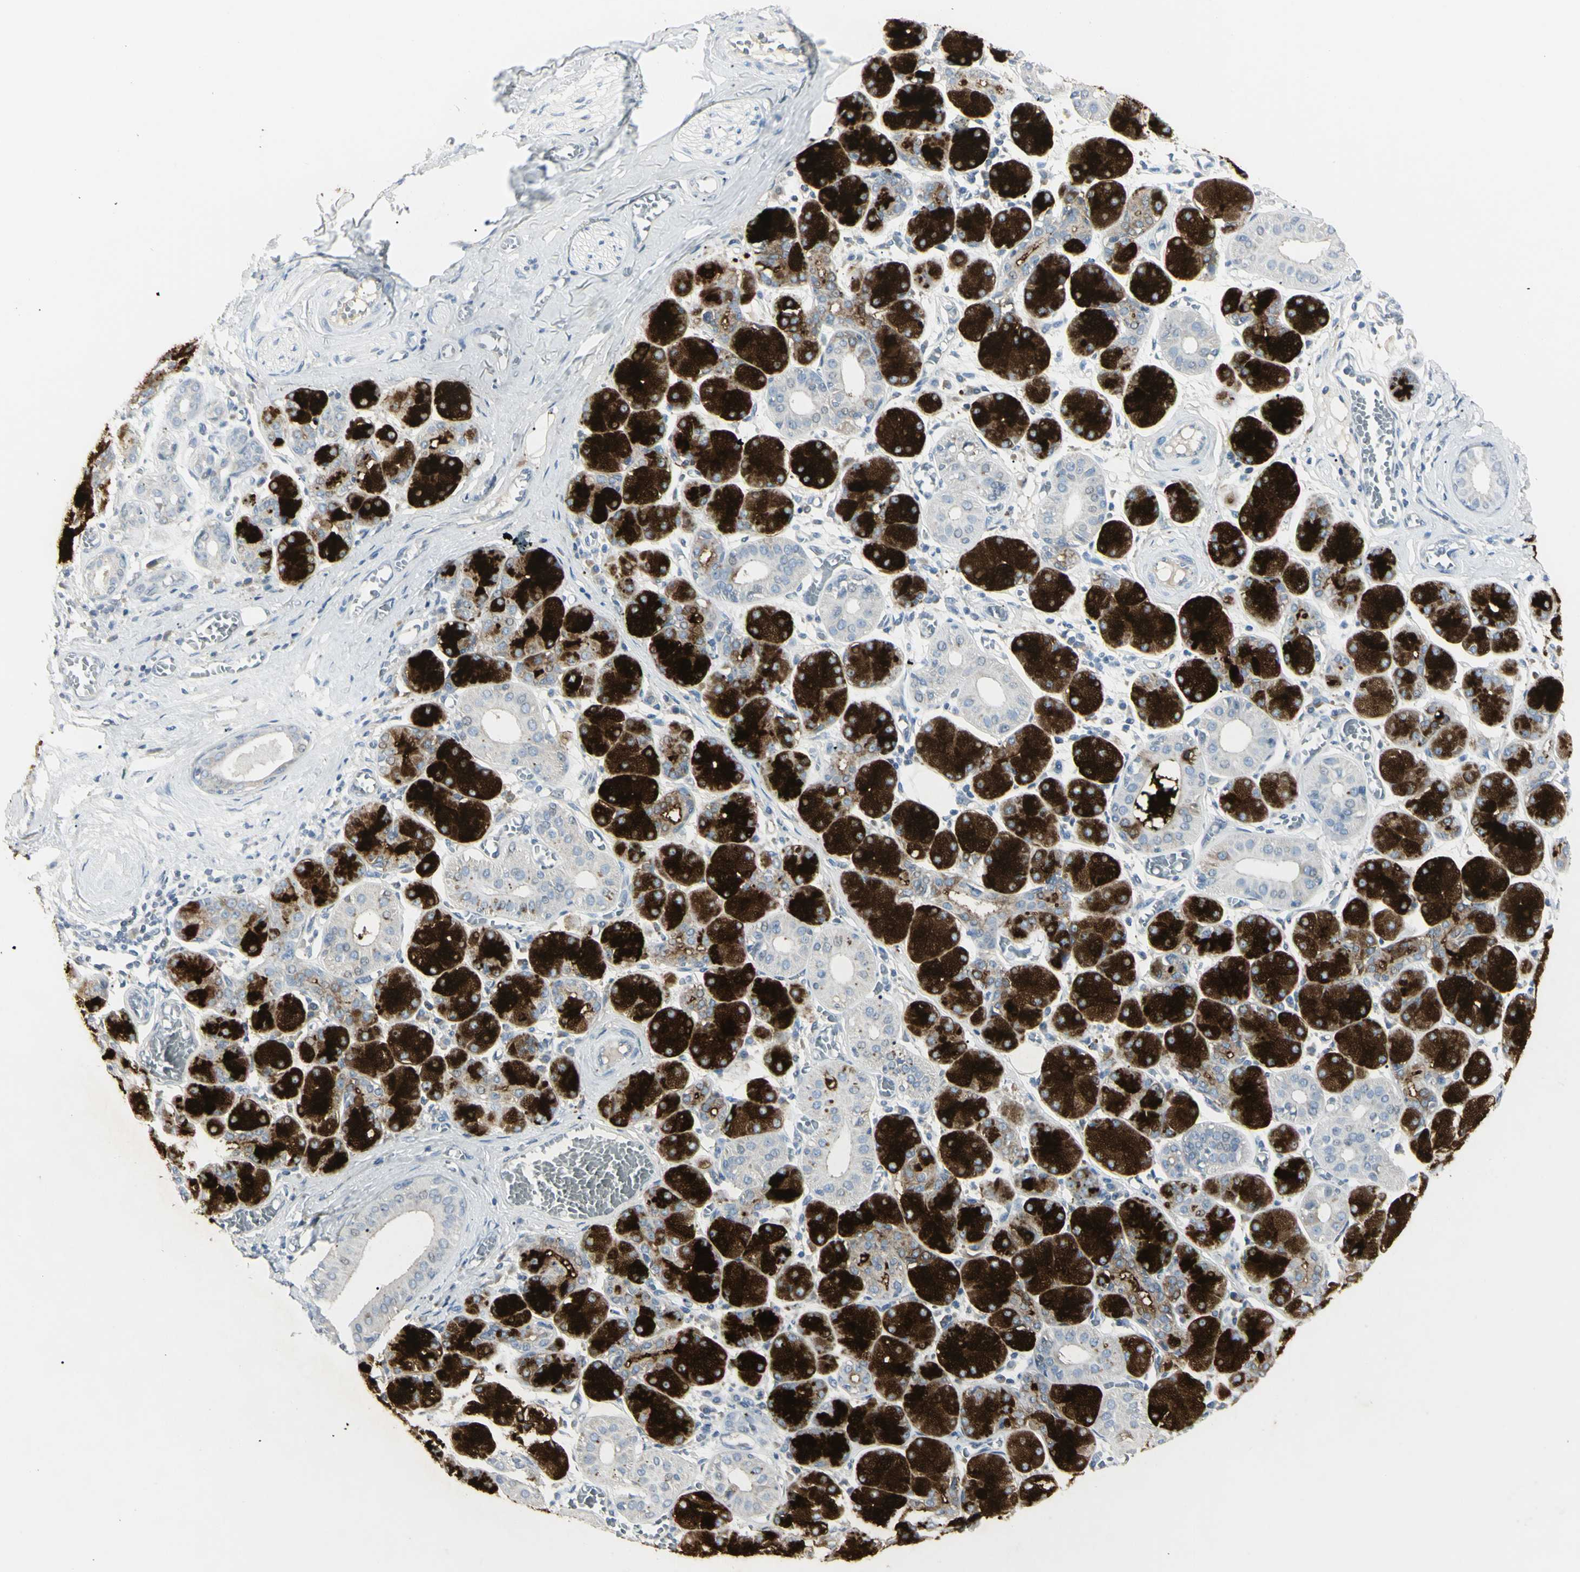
{"staining": {"intensity": "strong", "quantity": "25%-75%", "location": "cytoplasmic/membranous"}, "tissue": "salivary gland", "cell_type": "Glandular cells", "image_type": "normal", "snomed": [{"axis": "morphology", "description": "Normal tissue, NOS"}, {"axis": "topography", "description": "Salivary gland"}], "caption": "Protein staining by IHC reveals strong cytoplasmic/membranous staining in about 25%-75% of glandular cells in normal salivary gland. (DAB IHC with brightfield microscopy, high magnification).", "gene": "PIP", "patient": {"sex": "female", "age": 24}}